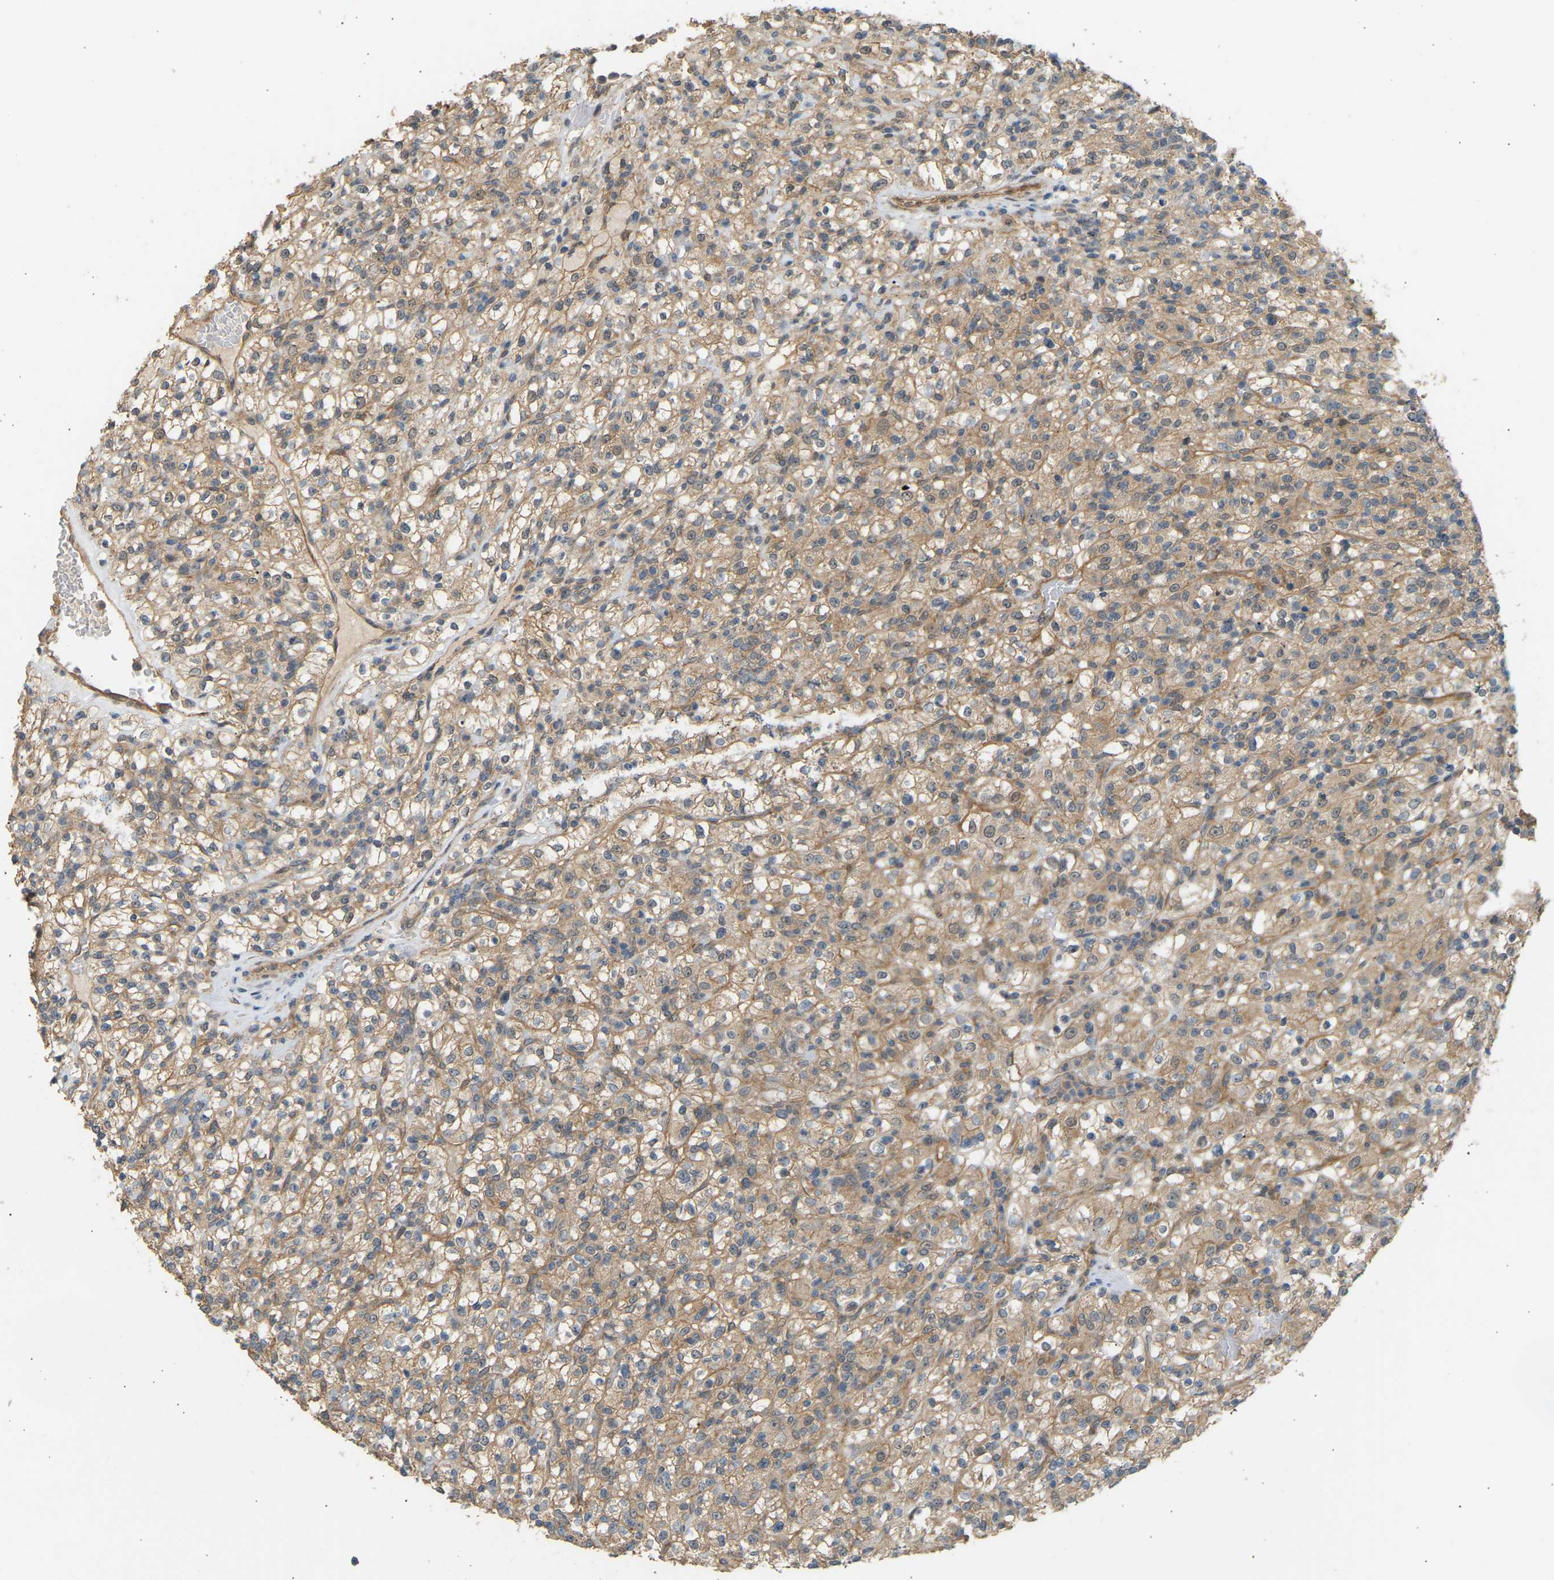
{"staining": {"intensity": "moderate", "quantity": ">75%", "location": "cytoplasmic/membranous"}, "tissue": "renal cancer", "cell_type": "Tumor cells", "image_type": "cancer", "snomed": [{"axis": "morphology", "description": "Normal tissue, NOS"}, {"axis": "morphology", "description": "Adenocarcinoma, NOS"}, {"axis": "topography", "description": "Kidney"}], "caption": "Tumor cells demonstrate moderate cytoplasmic/membranous expression in about >75% of cells in renal adenocarcinoma.", "gene": "RGL1", "patient": {"sex": "female", "age": 72}}